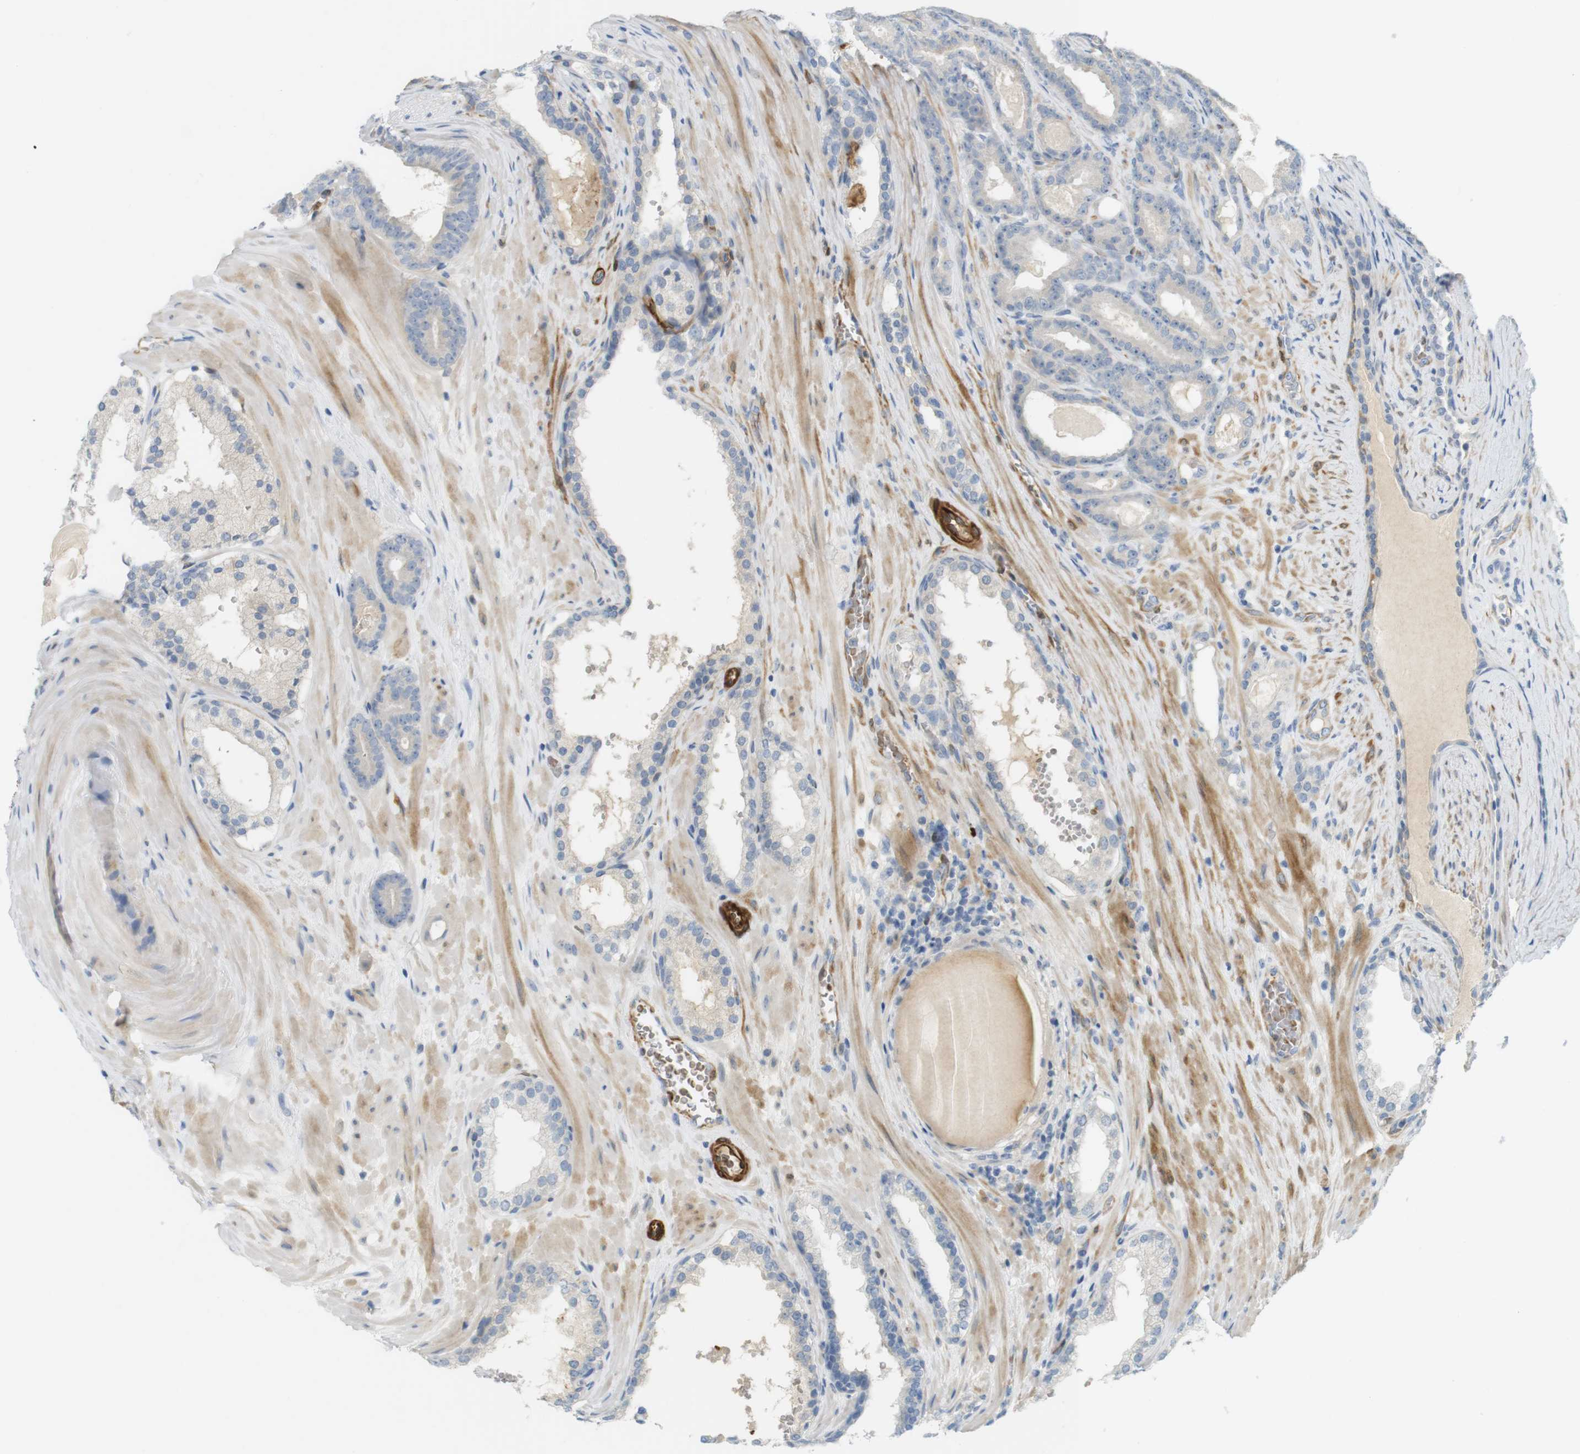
{"staining": {"intensity": "negative", "quantity": "none", "location": "none"}, "tissue": "prostate cancer", "cell_type": "Tumor cells", "image_type": "cancer", "snomed": [{"axis": "morphology", "description": "Adenocarcinoma, High grade"}, {"axis": "topography", "description": "Prostate"}], "caption": "The image displays no staining of tumor cells in adenocarcinoma (high-grade) (prostate).", "gene": "PDE3A", "patient": {"sex": "male", "age": 60}}